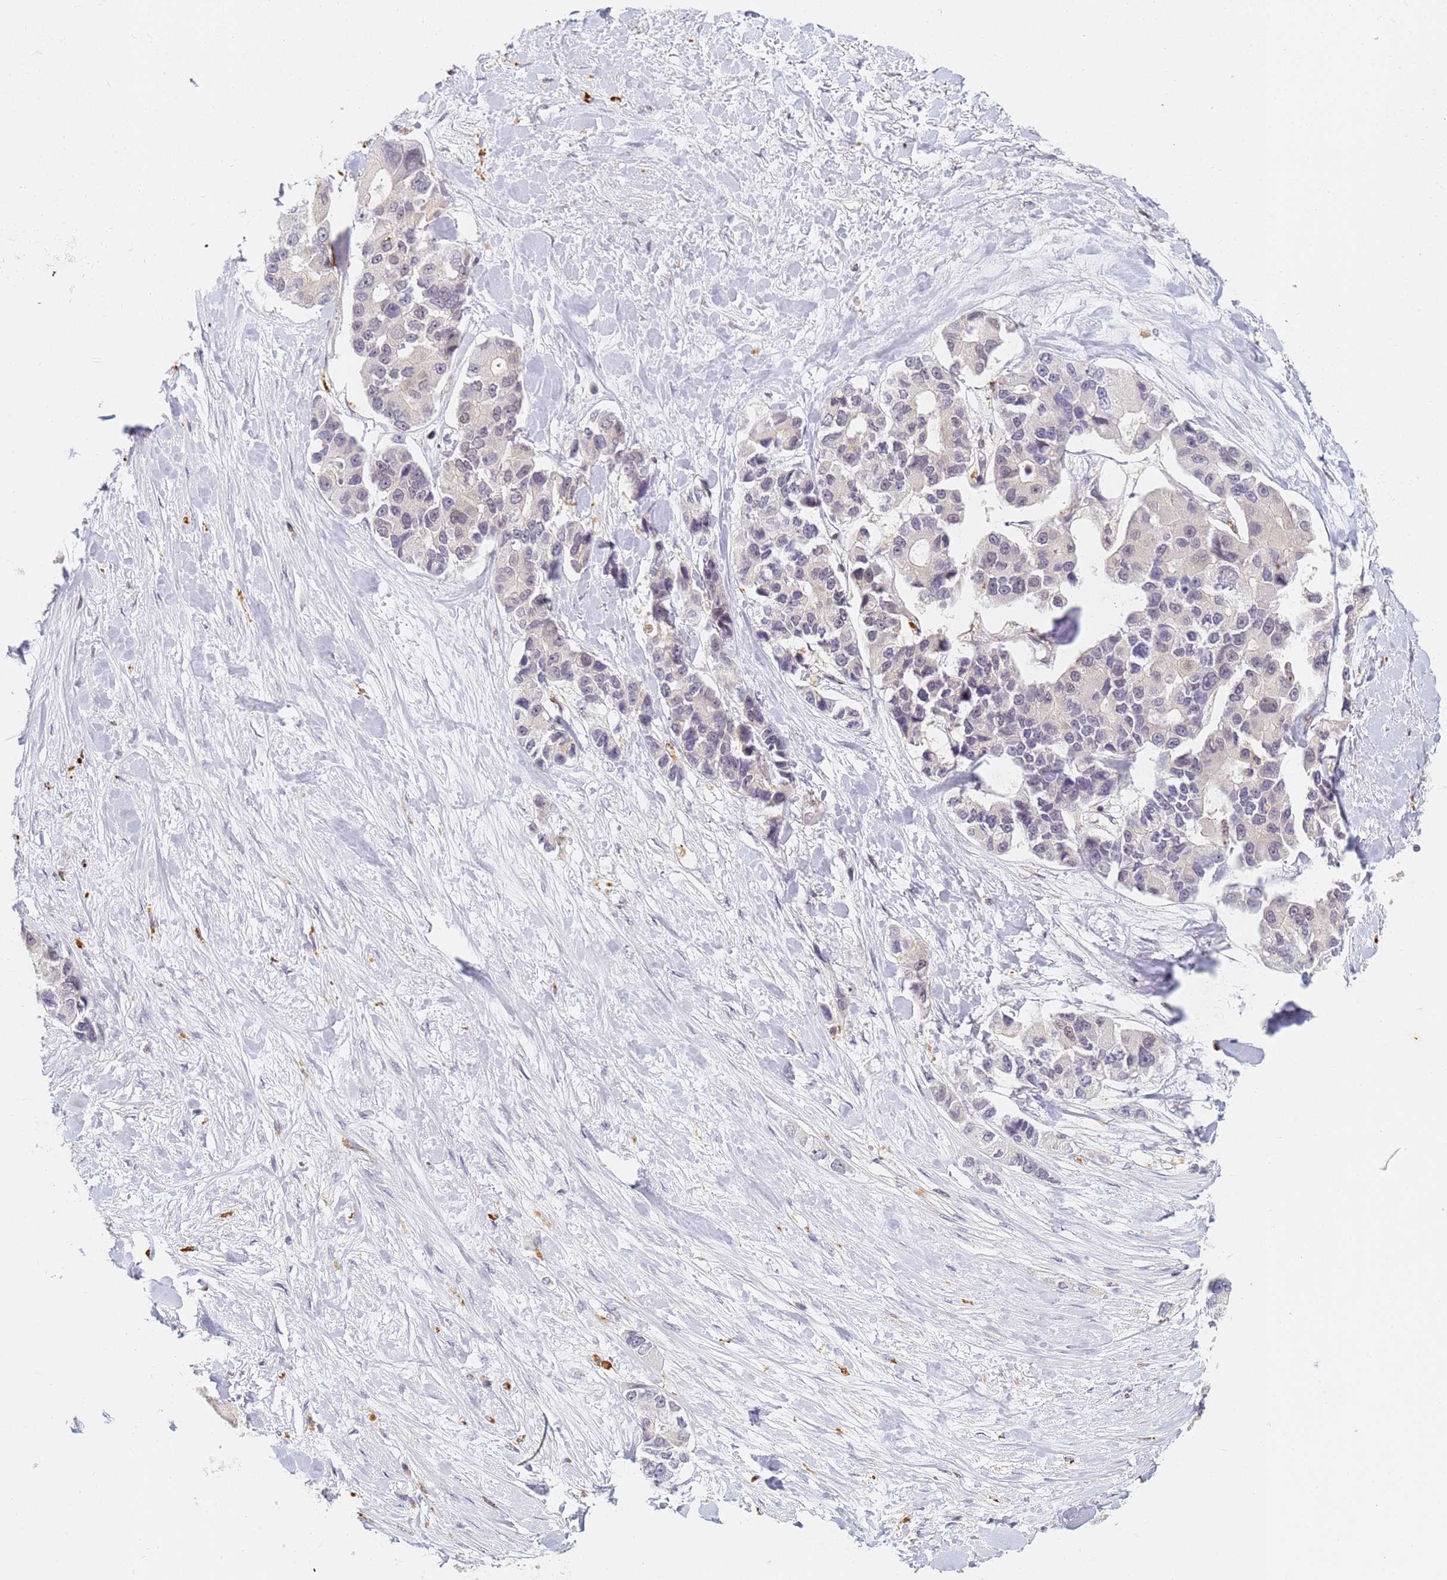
{"staining": {"intensity": "negative", "quantity": "none", "location": "none"}, "tissue": "lung cancer", "cell_type": "Tumor cells", "image_type": "cancer", "snomed": [{"axis": "morphology", "description": "Adenocarcinoma, NOS"}, {"axis": "topography", "description": "Lung"}], "caption": "Human adenocarcinoma (lung) stained for a protein using immunohistochemistry (IHC) displays no staining in tumor cells.", "gene": "HMCES", "patient": {"sex": "female", "age": 54}}